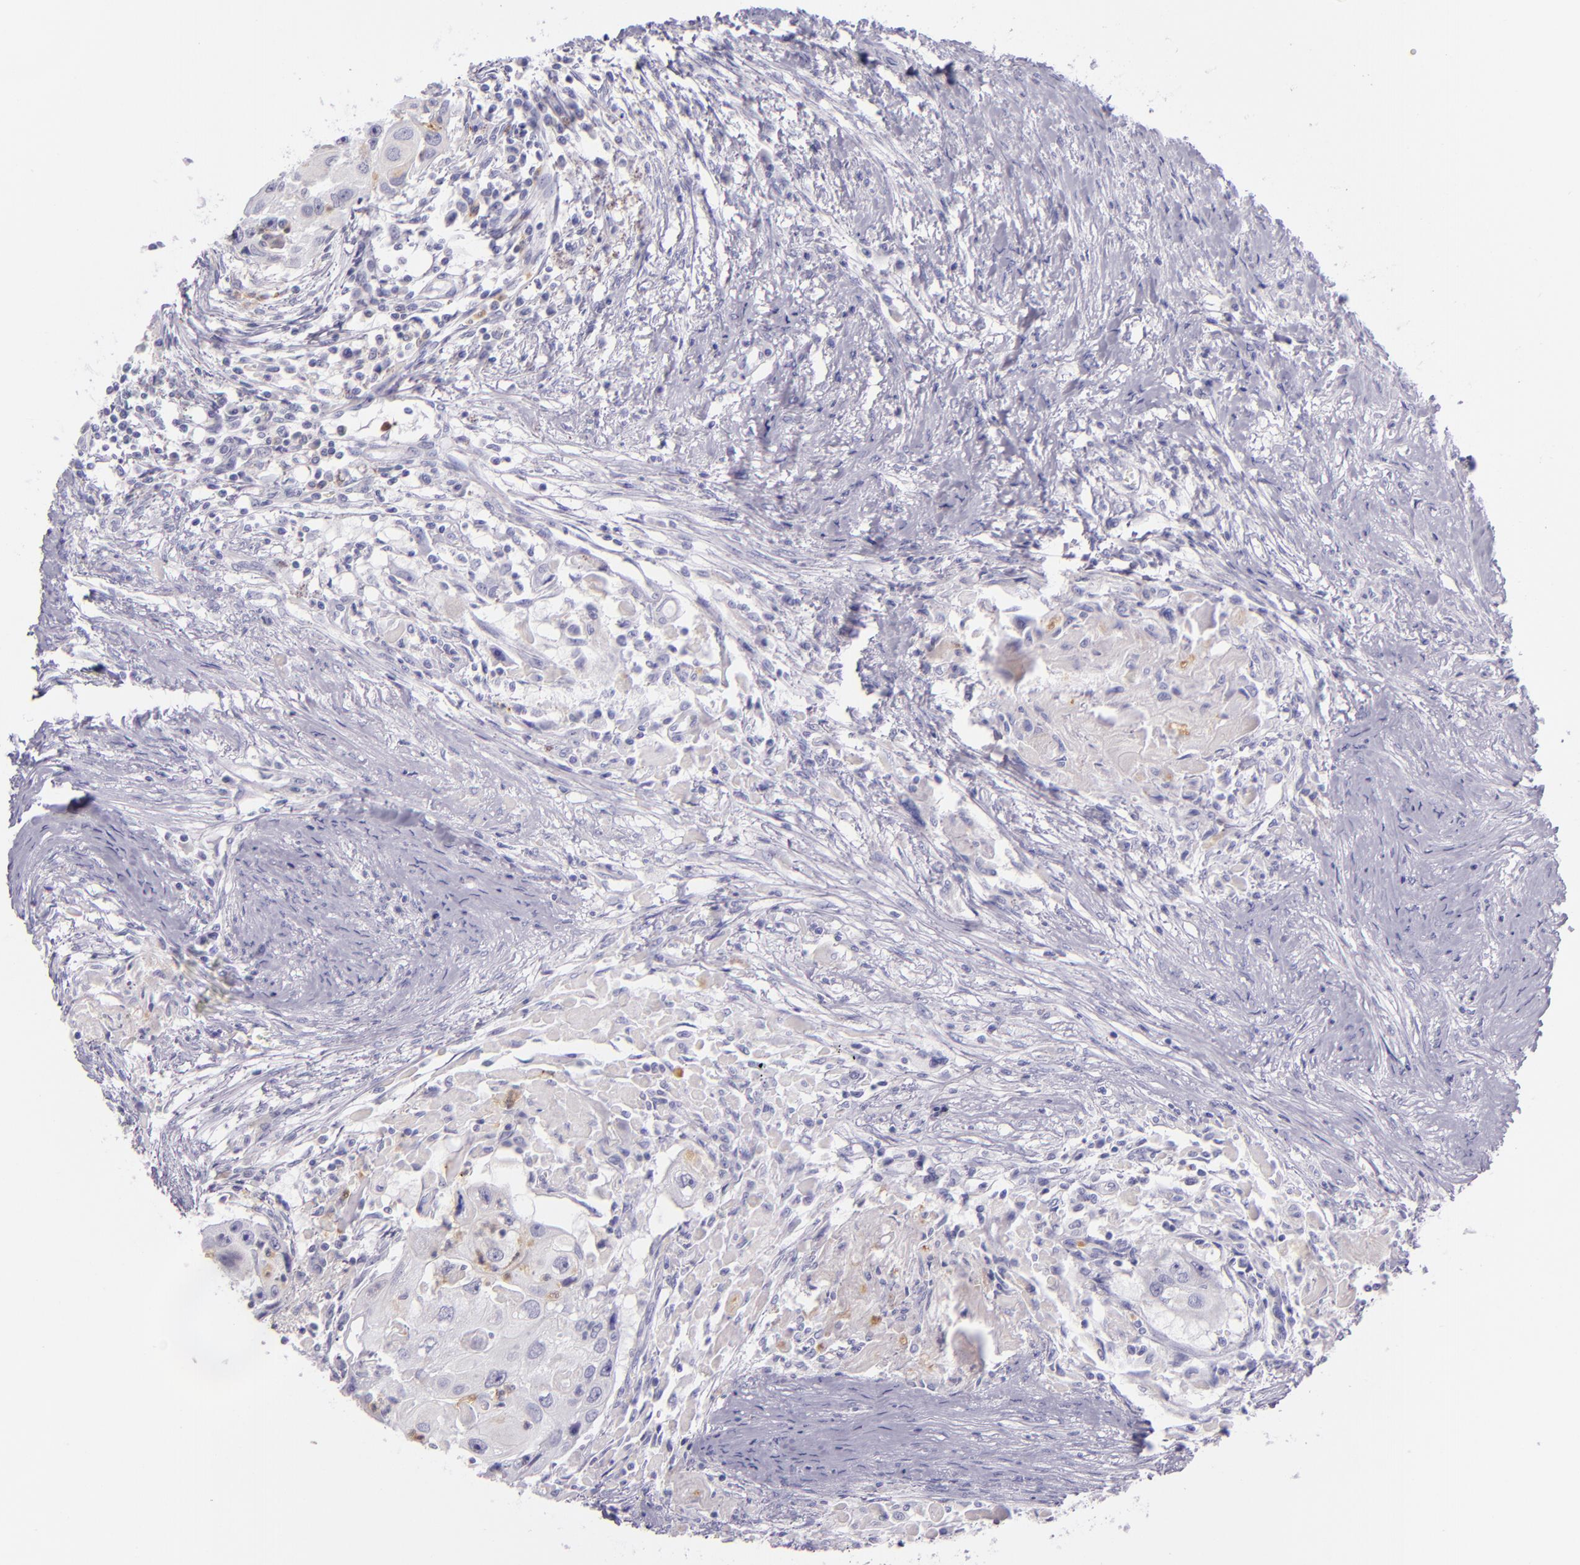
{"staining": {"intensity": "negative", "quantity": "none", "location": "none"}, "tissue": "head and neck cancer", "cell_type": "Tumor cells", "image_type": "cancer", "snomed": [{"axis": "morphology", "description": "Squamous cell carcinoma, NOS"}, {"axis": "topography", "description": "Head-Neck"}], "caption": "This is an immunohistochemistry histopathology image of head and neck cancer (squamous cell carcinoma). There is no staining in tumor cells.", "gene": "CEACAM1", "patient": {"sex": "male", "age": 64}}